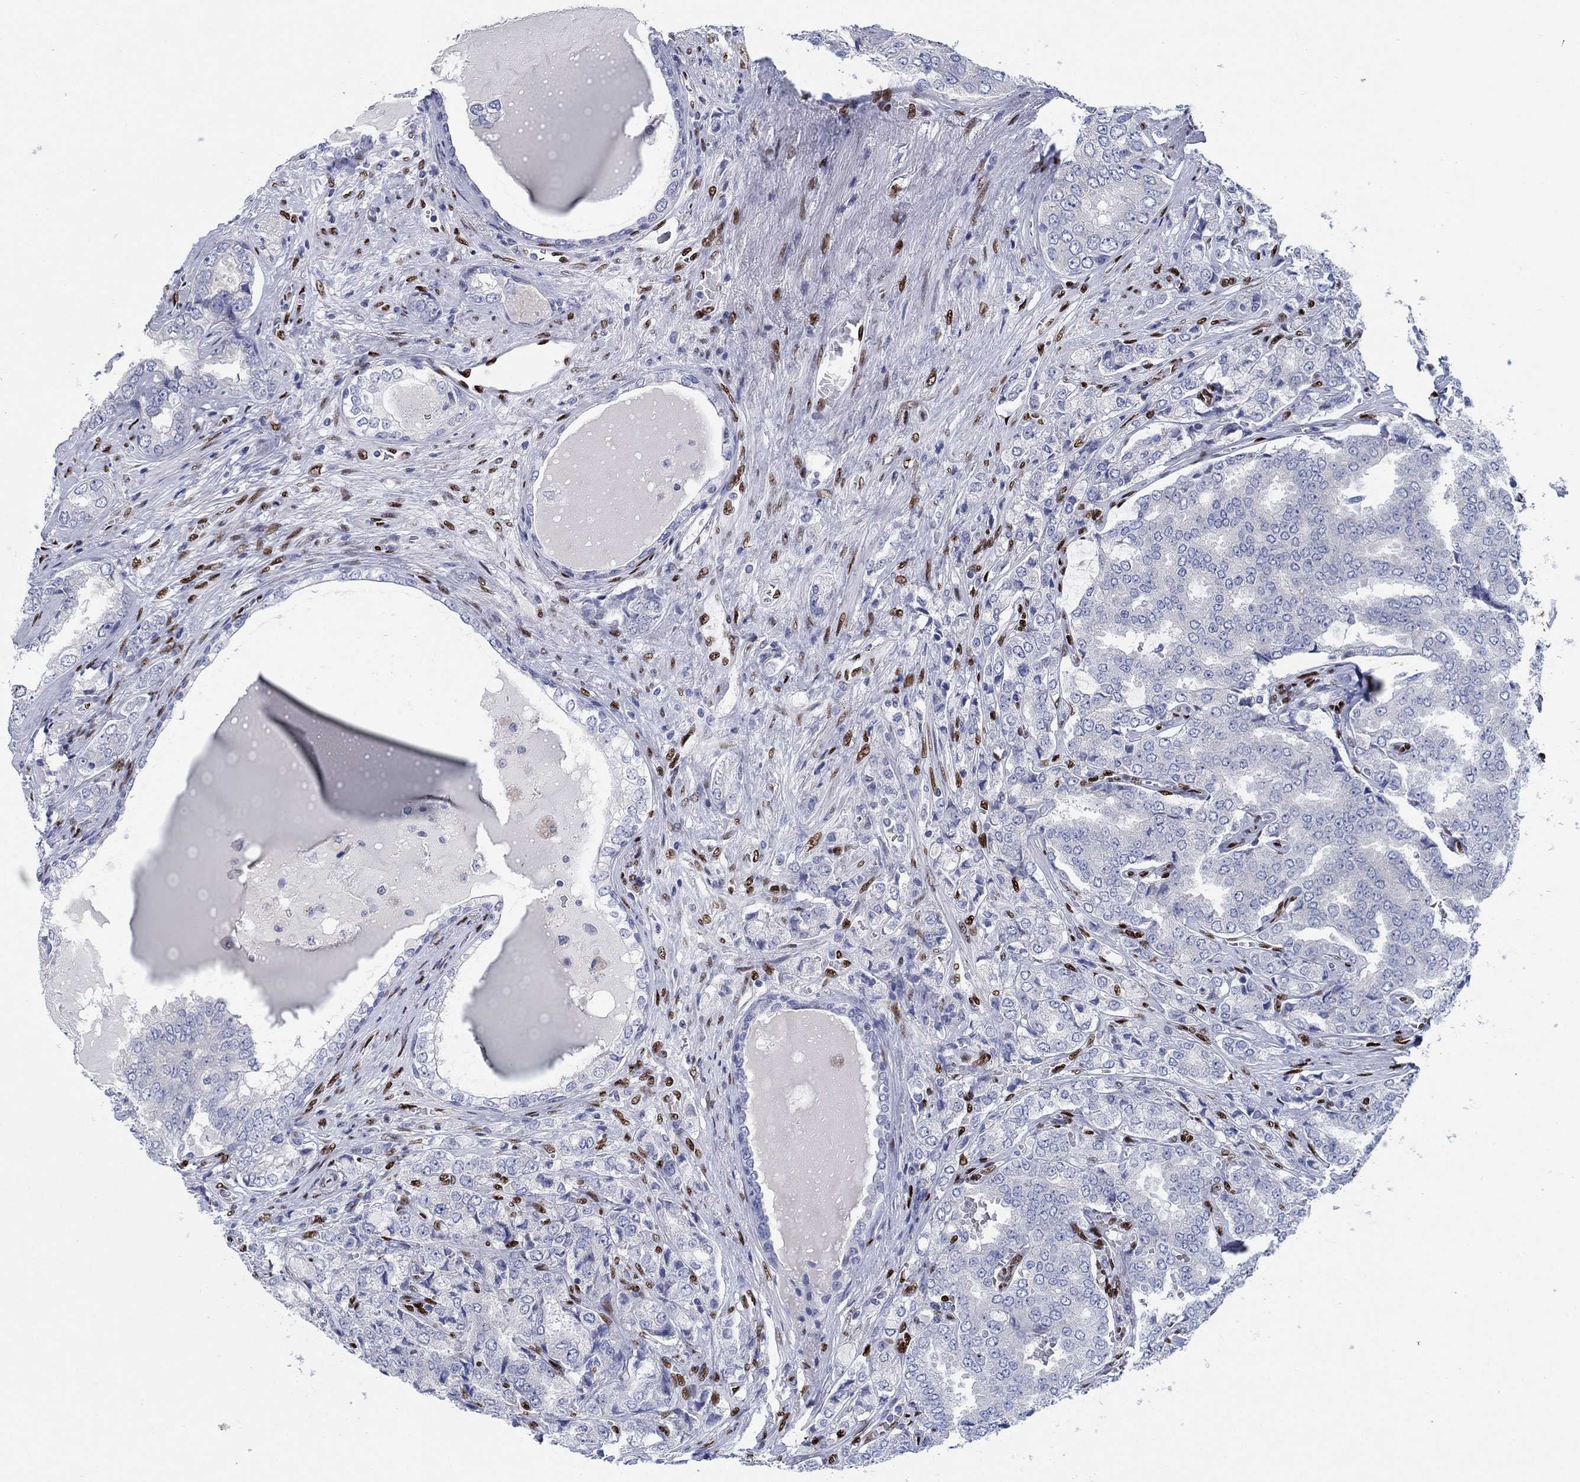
{"staining": {"intensity": "negative", "quantity": "none", "location": "none"}, "tissue": "prostate cancer", "cell_type": "Tumor cells", "image_type": "cancer", "snomed": [{"axis": "morphology", "description": "Adenocarcinoma, NOS"}, {"axis": "topography", "description": "Prostate"}], "caption": "Tumor cells are negative for protein expression in human adenocarcinoma (prostate). (Stains: DAB (3,3'-diaminobenzidine) immunohistochemistry with hematoxylin counter stain, Microscopy: brightfield microscopy at high magnification).", "gene": "ZEB1", "patient": {"sex": "male", "age": 65}}